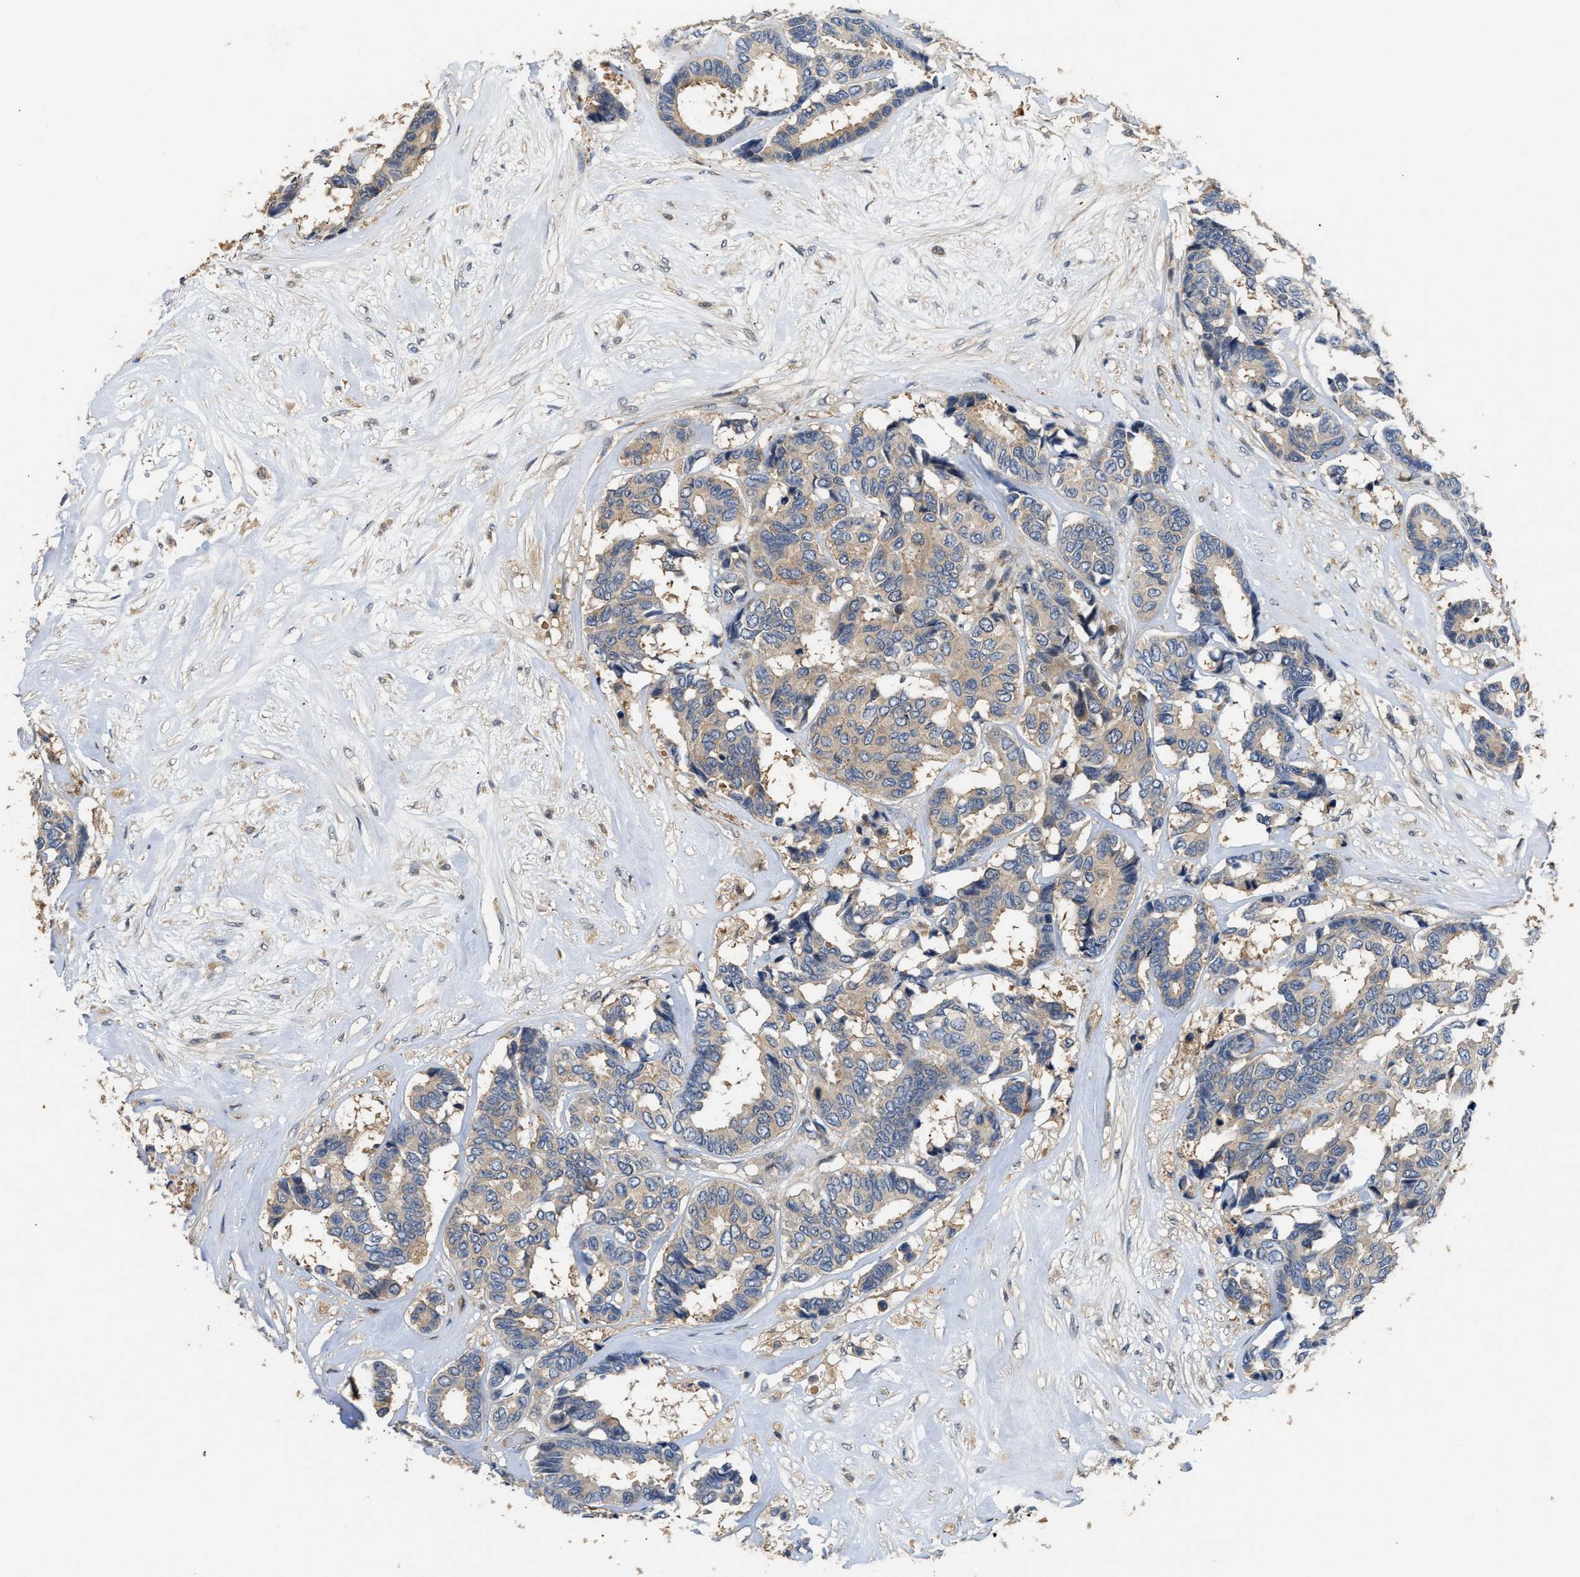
{"staining": {"intensity": "weak", "quantity": ">75%", "location": "cytoplasmic/membranous"}, "tissue": "breast cancer", "cell_type": "Tumor cells", "image_type": "cancer", "snomed": [{"axis": "morphology", "description": "Duct carcinoma"}, {"axis": "topography", "description": "Breast"}], "caption": "The micrograph exhibits a brown stain indicating the presence of a protein in the cytoplasmic/membranous of tumor cells in invasive ductal carcinoma (breast).", "gene": "CHUK", "patient": {"sex": "female", "age": 87}}